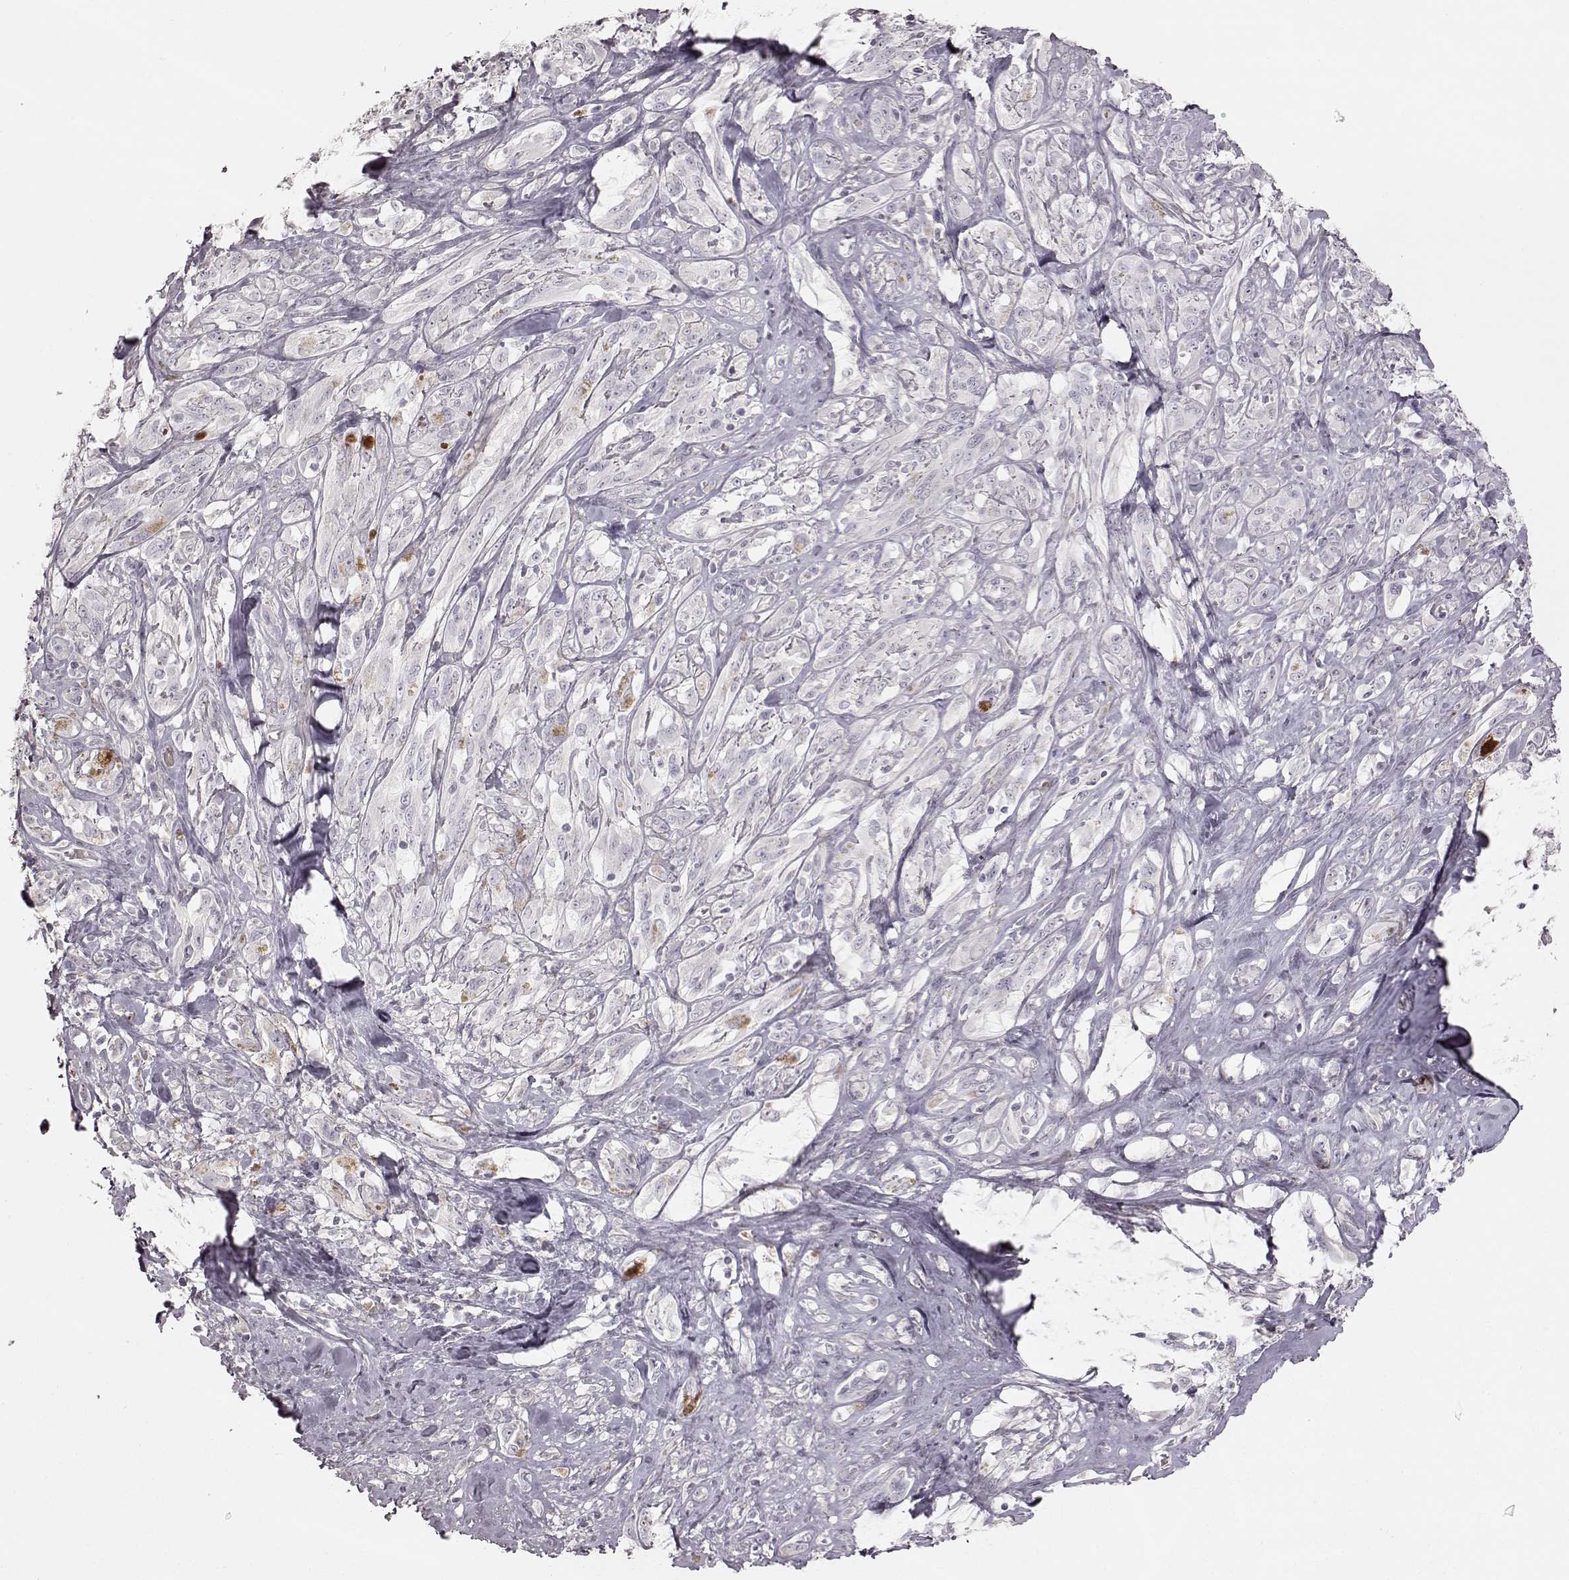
{"staining": {"intensity": "negative", "quantity": "none", "location": "none"}, "tissue": "melanoma", "cell_type": "Tumor cells", "image_type": "cancer", "snomed": [{"axis": "morphology", "description": "Malignant melanoma, NOS"}, {"axis": "topography", "description": "Skin"}], "caption": "This is a histopathology image of immunohistochemistry (IHC) staining of malignant melanoma, which shows no staining in tumor cells. The staining was performed using DAB to visualize the protein expression in brown, while the nuclei were stained in blue with hematoxylin (Magnification: 20x).", "gene": "PRLHR", "patient": {"sex": "female", "age": 91}}